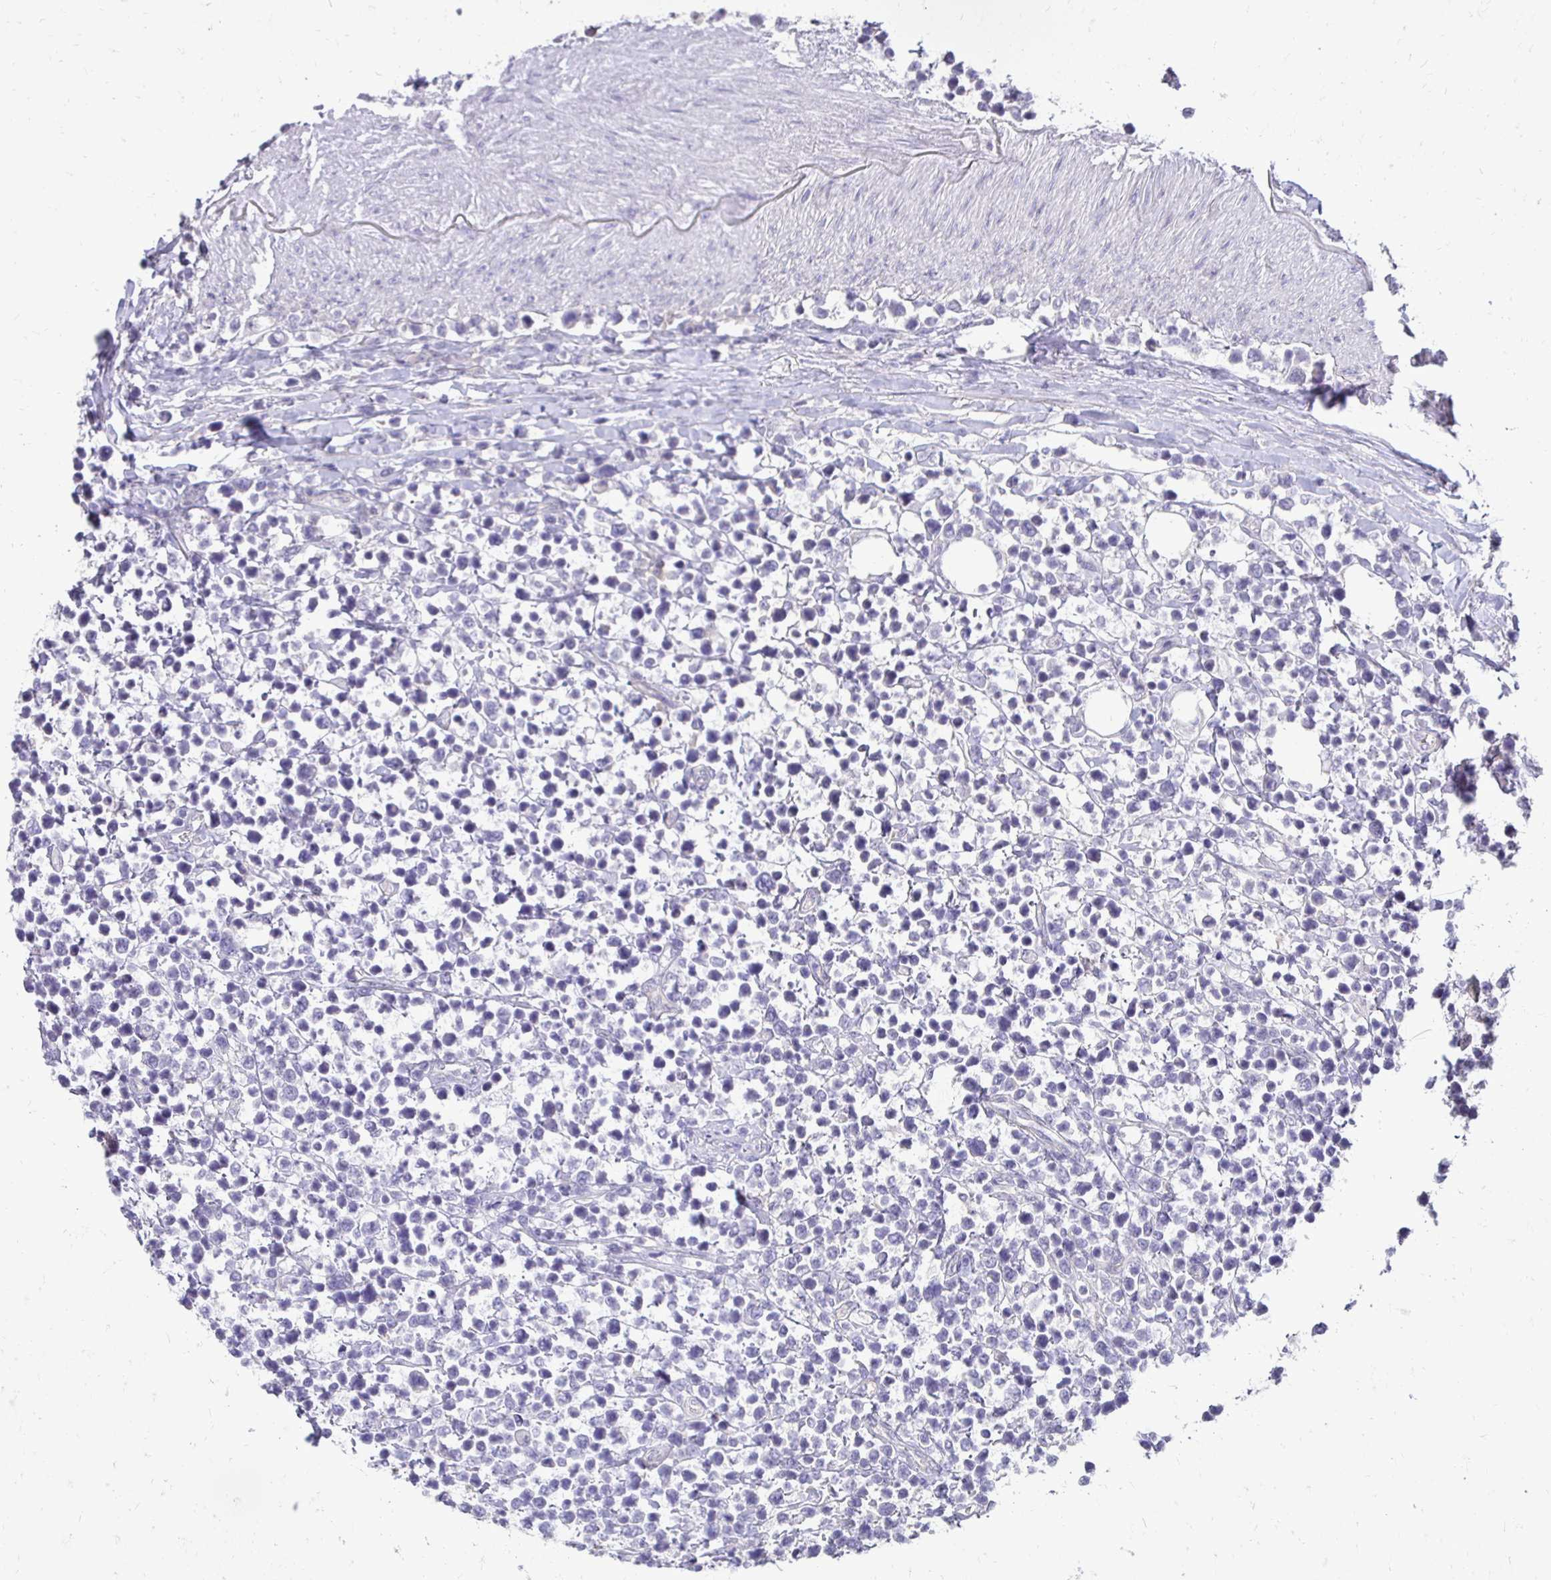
{"staining": {"intensity": "negative", "quantity": "none", "location": "none"}, "tissue": "lymphoma", "cell_type": "Tumor cells", "image_type": "cancer", "snomed": [{"axis": "morphology", "description": "Malignant lymphoma, non-Hodgkin's type, High grade"}, {"axis": "topography", "description": "Soft tissue"}], "caption": "High power microscopy micrograph of an immunohistochemistry (IHC) histopathology image of malignant lymphoma, non-Hodgkin's type (high-grade), revealing no significant staining in tumor cells. The staining was performed using DAB (3,3'-diaminobenzidine) to visualize the protein expression in brown, while the nuclei were stained in blue with hematoxylin (Magnification: 20x).", "gene": "GAS2", "patient": {"sex": "female", "age": 56}}